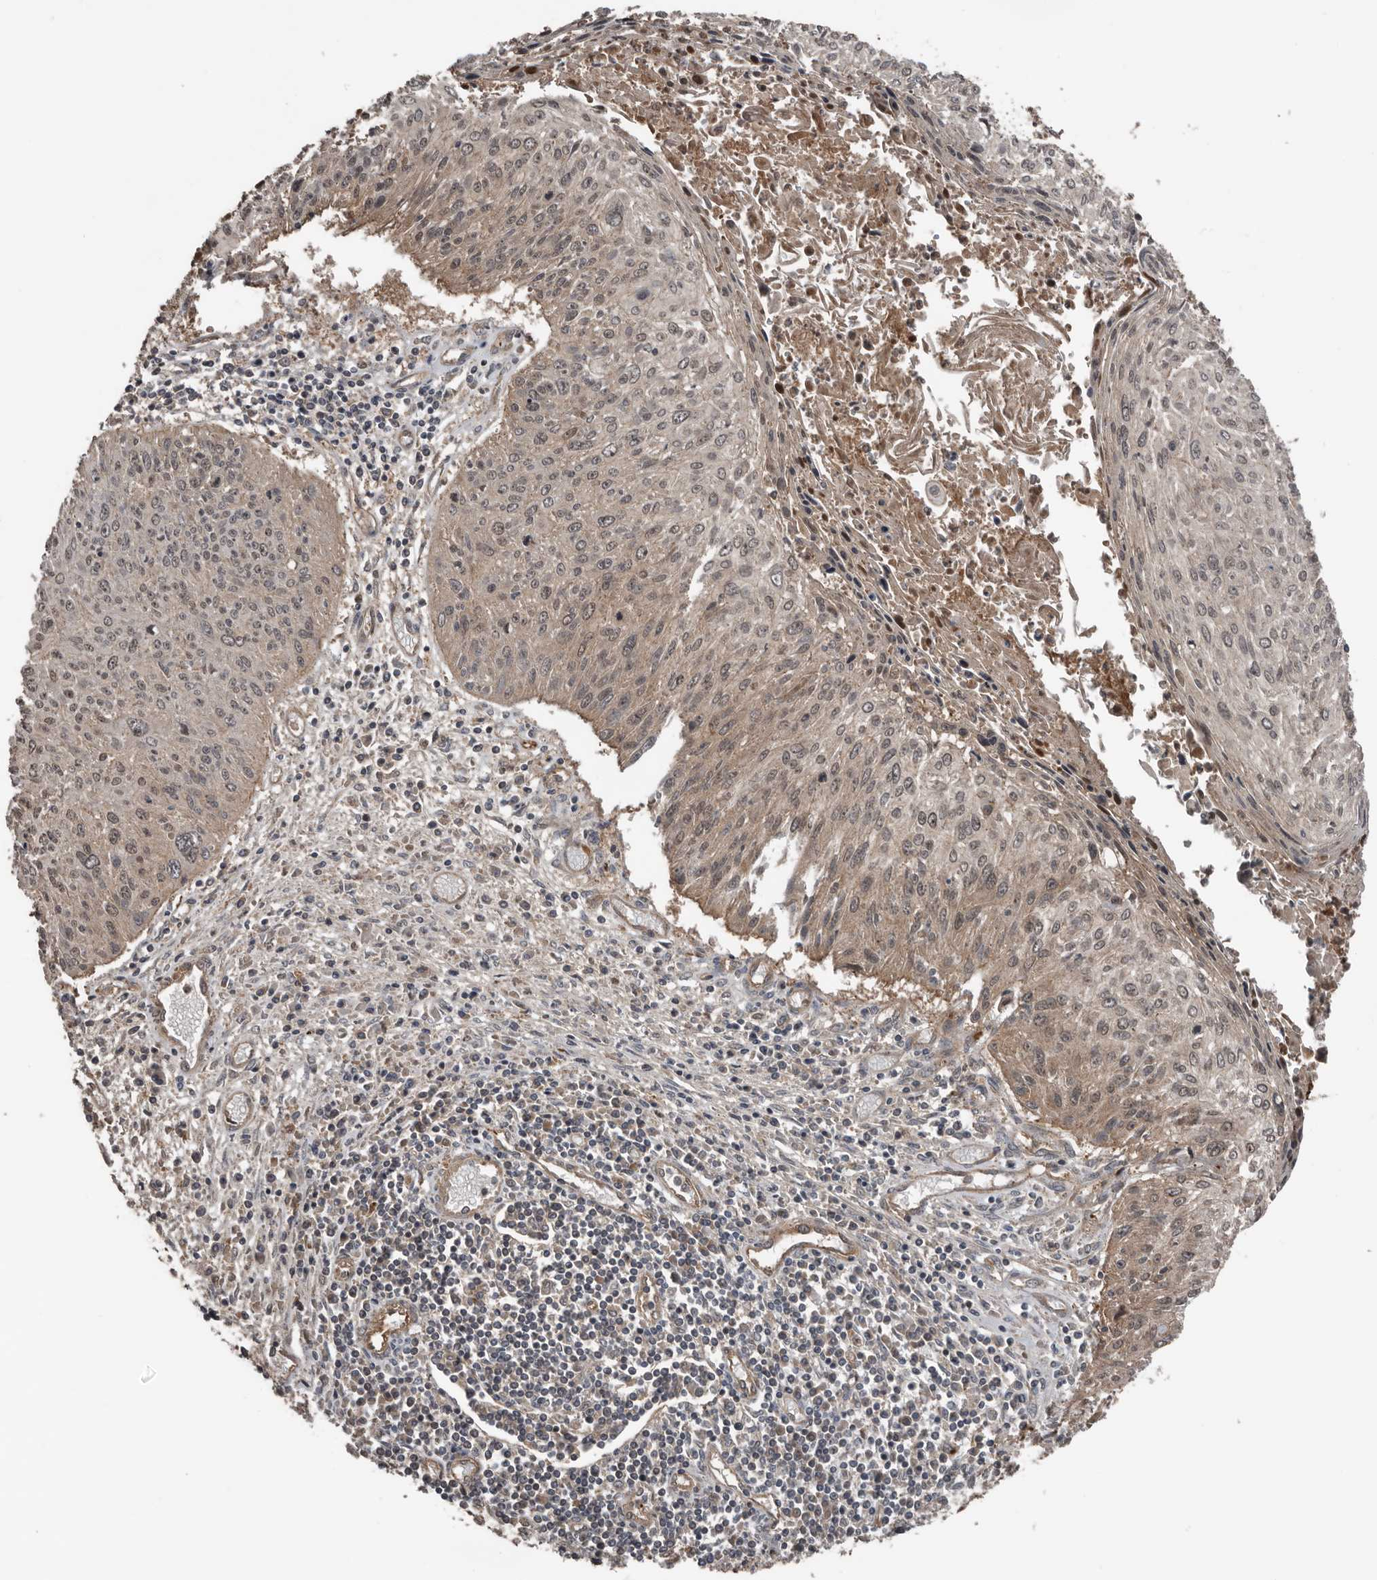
{"staining": {"intensity": "moderate", "quantity": "25%-75%", "location": "cytoplasmic/membranous"}, "tissue": "cervical cancer", "cell_type": "Tumor cells", "image_type": "cancer", "snomed": [{"axis": "morphology", "description": "Squamous cell carcinoma, NOS"}, {"axis": "topography", "description": "Cervix"}], "caption": "This is a histology image of IHC staining of cervical cancer, which shows moderate staining in the cytoplasmic/membranous of tumor cells.", "gene": "DNAJB4", "patient": {"sex": "female", "age": 51}}